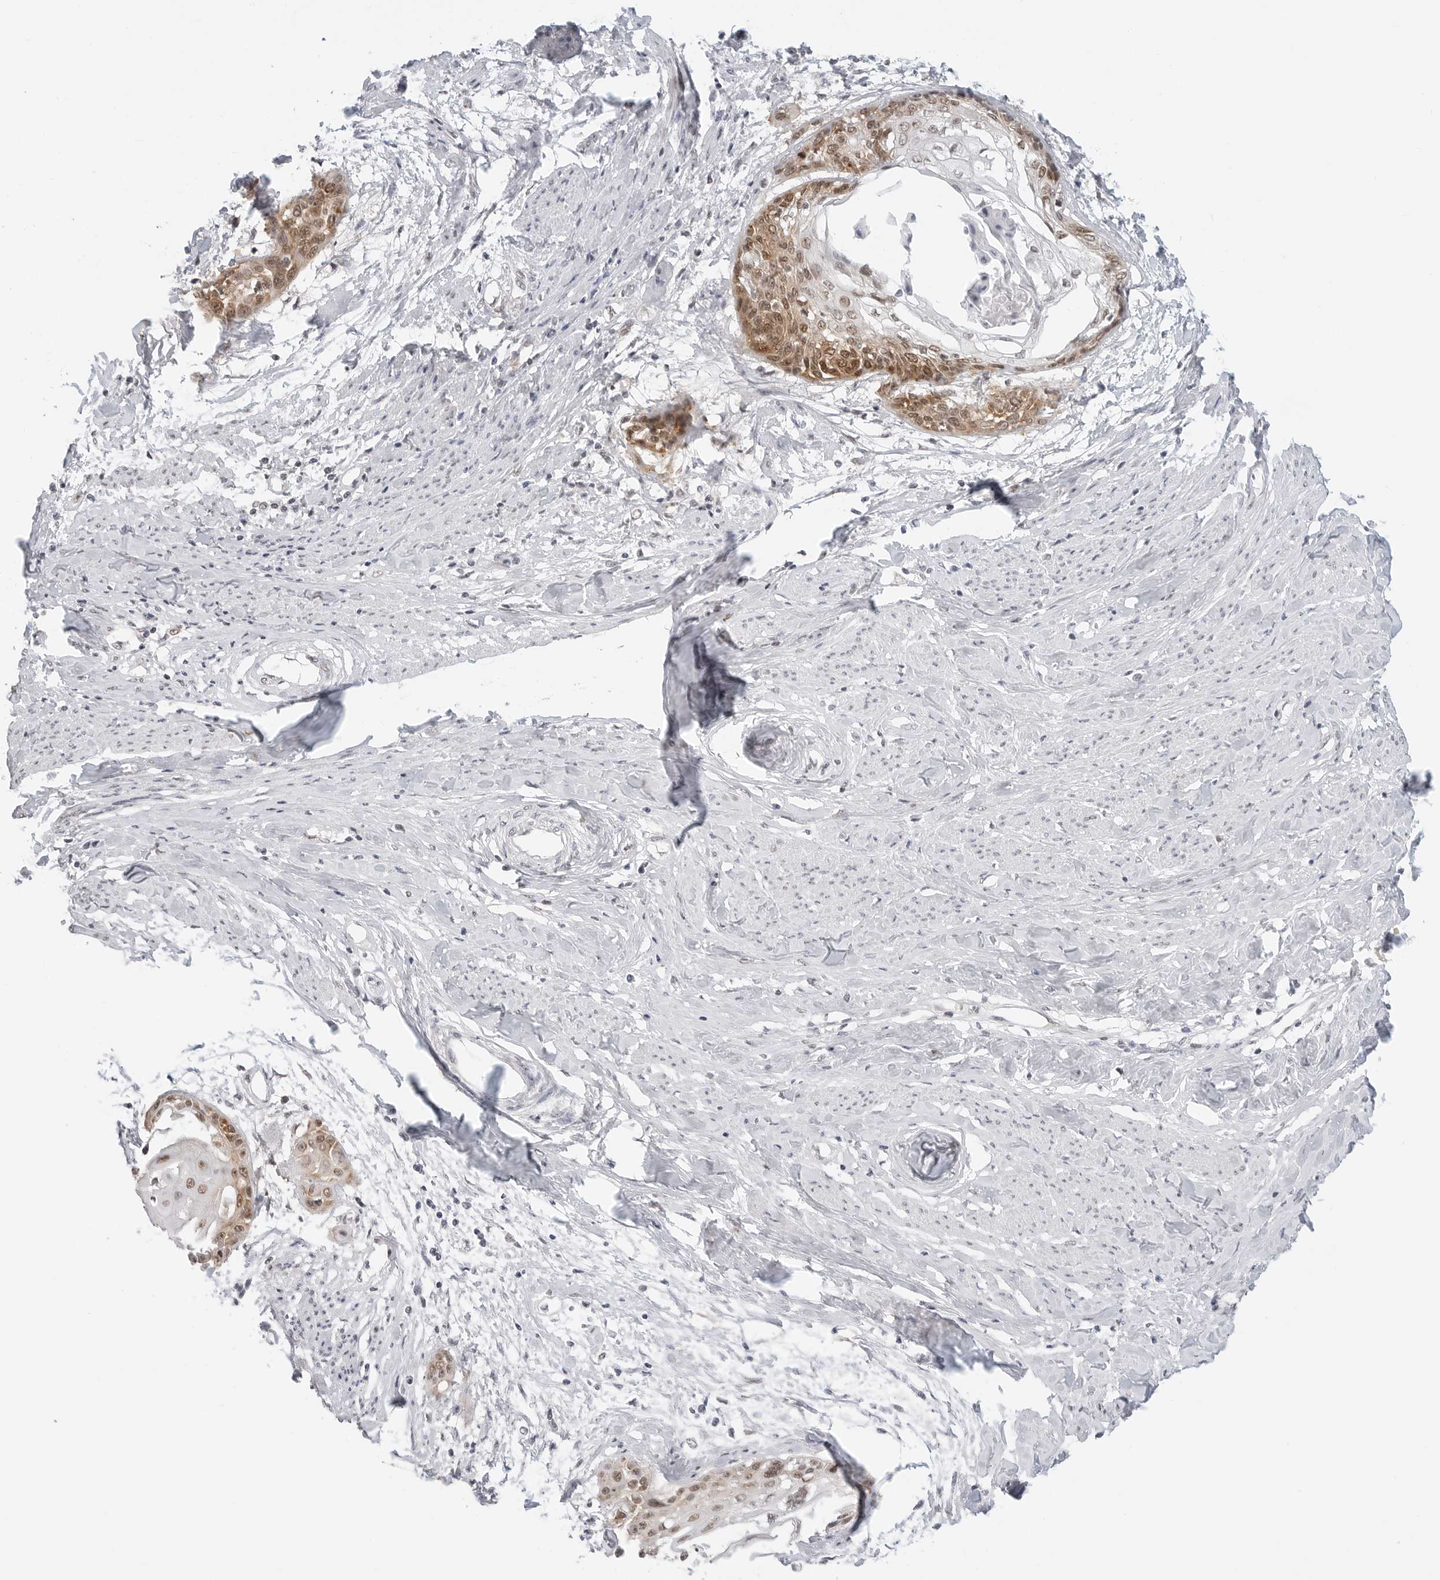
{"staining": {"intensity": "moderate", "quantity": ">75%", "location": "nuclear"}, "tissue": "cervical cancer", "cell_type": "Tumor cells", "image_type": "cancer", "snomed": [{"axis": "morphology", "description": "Squamous cell carcinoma, NOS"}, {"axis": "topography", "description": "Cervix"}], "caption": "A brown stain shows moderate nuclear expression of a protein in human cervical squamous cell carcinoma tumor cells.", "gene": "METAP1", "patient": {"sex": "female", "age": 57}}